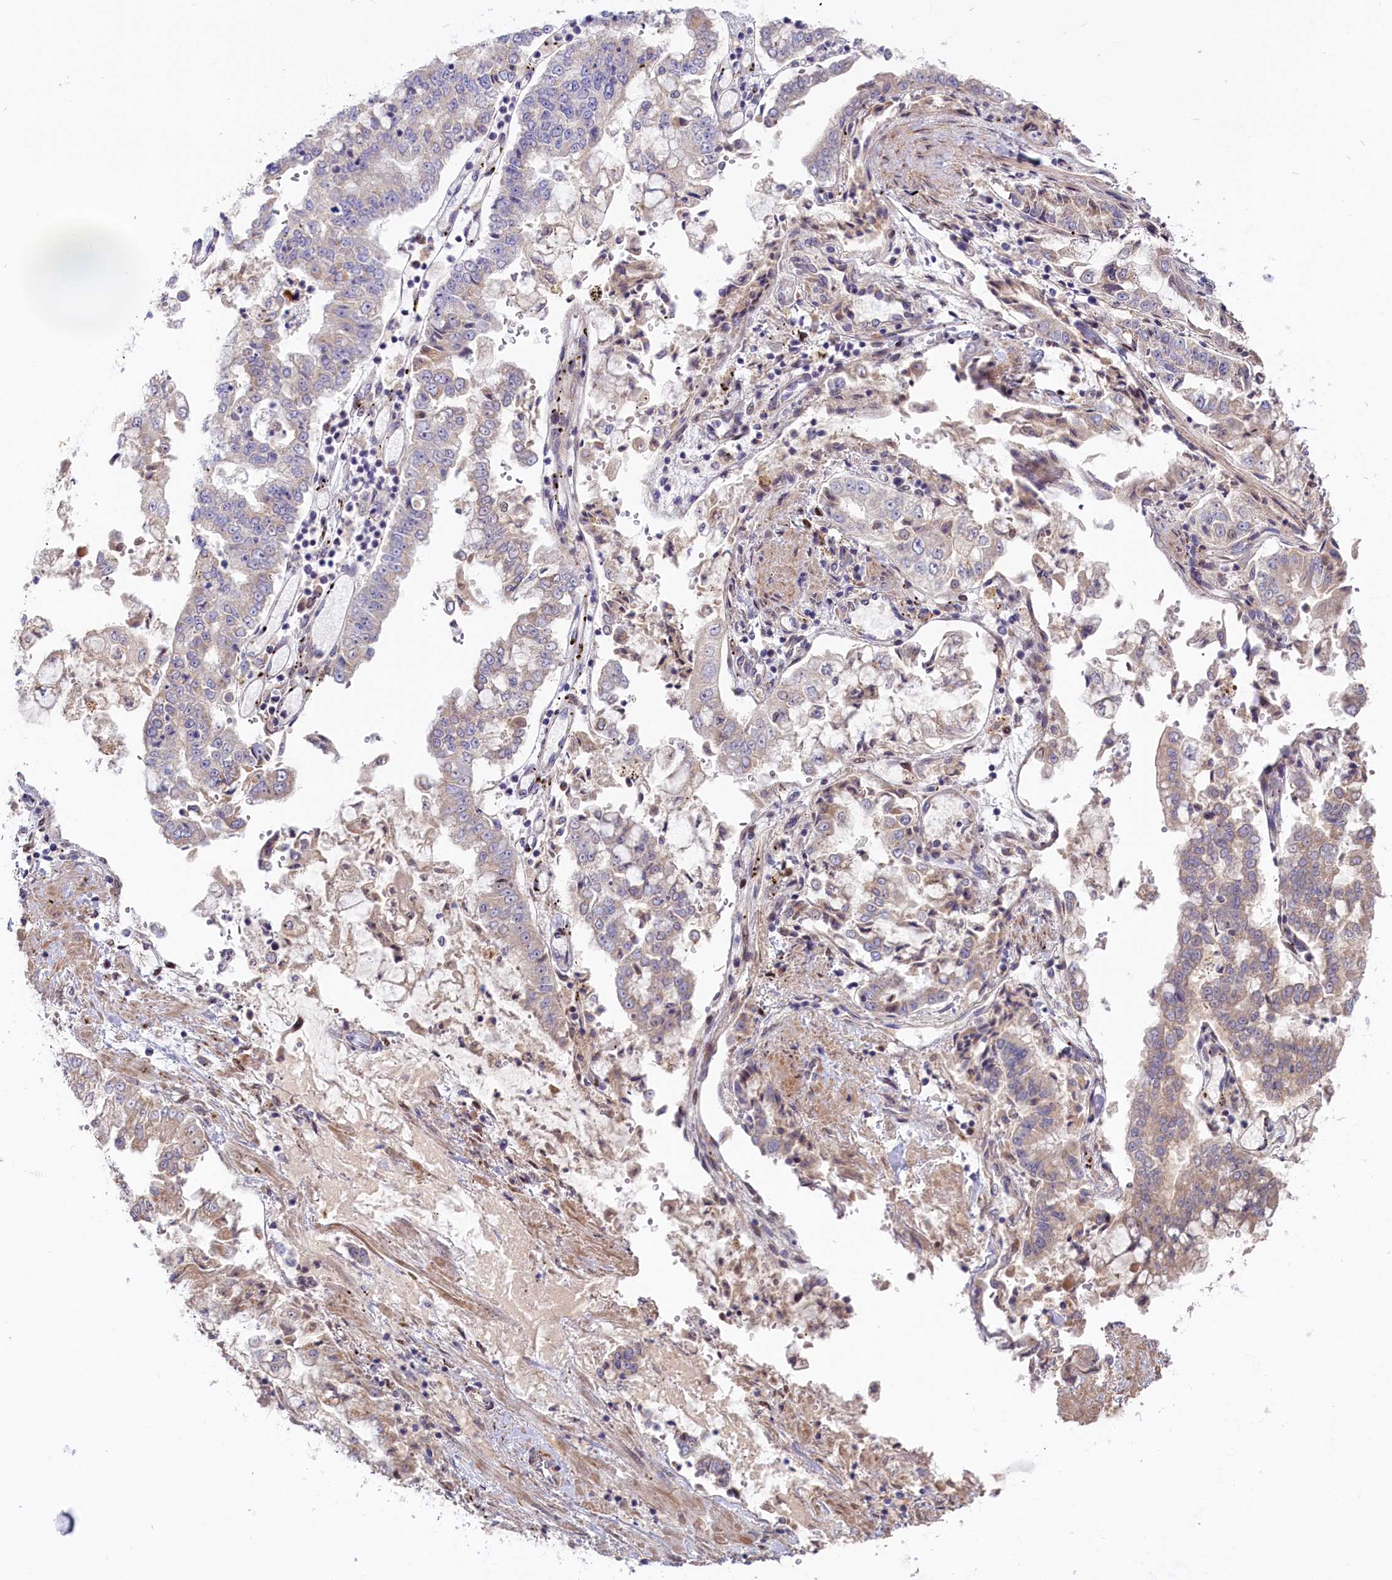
{"staining": {"intensity": "negative", "quantity": "none", "location": "none"}, "tissue": "stomach cancer", "cell_type": "Tumor cells", "image_type": "cancer", "snomed": [{"axis": "morphology", "description": "Adenocarcinoma, NOS"}, {"axis": "topography", "description": "Stomach"}], "caption": "Tumor cells show no significant protein staining in stomach cancer.", "gene": "CHST12", "patient": {"sex": "male", "age": 76}}